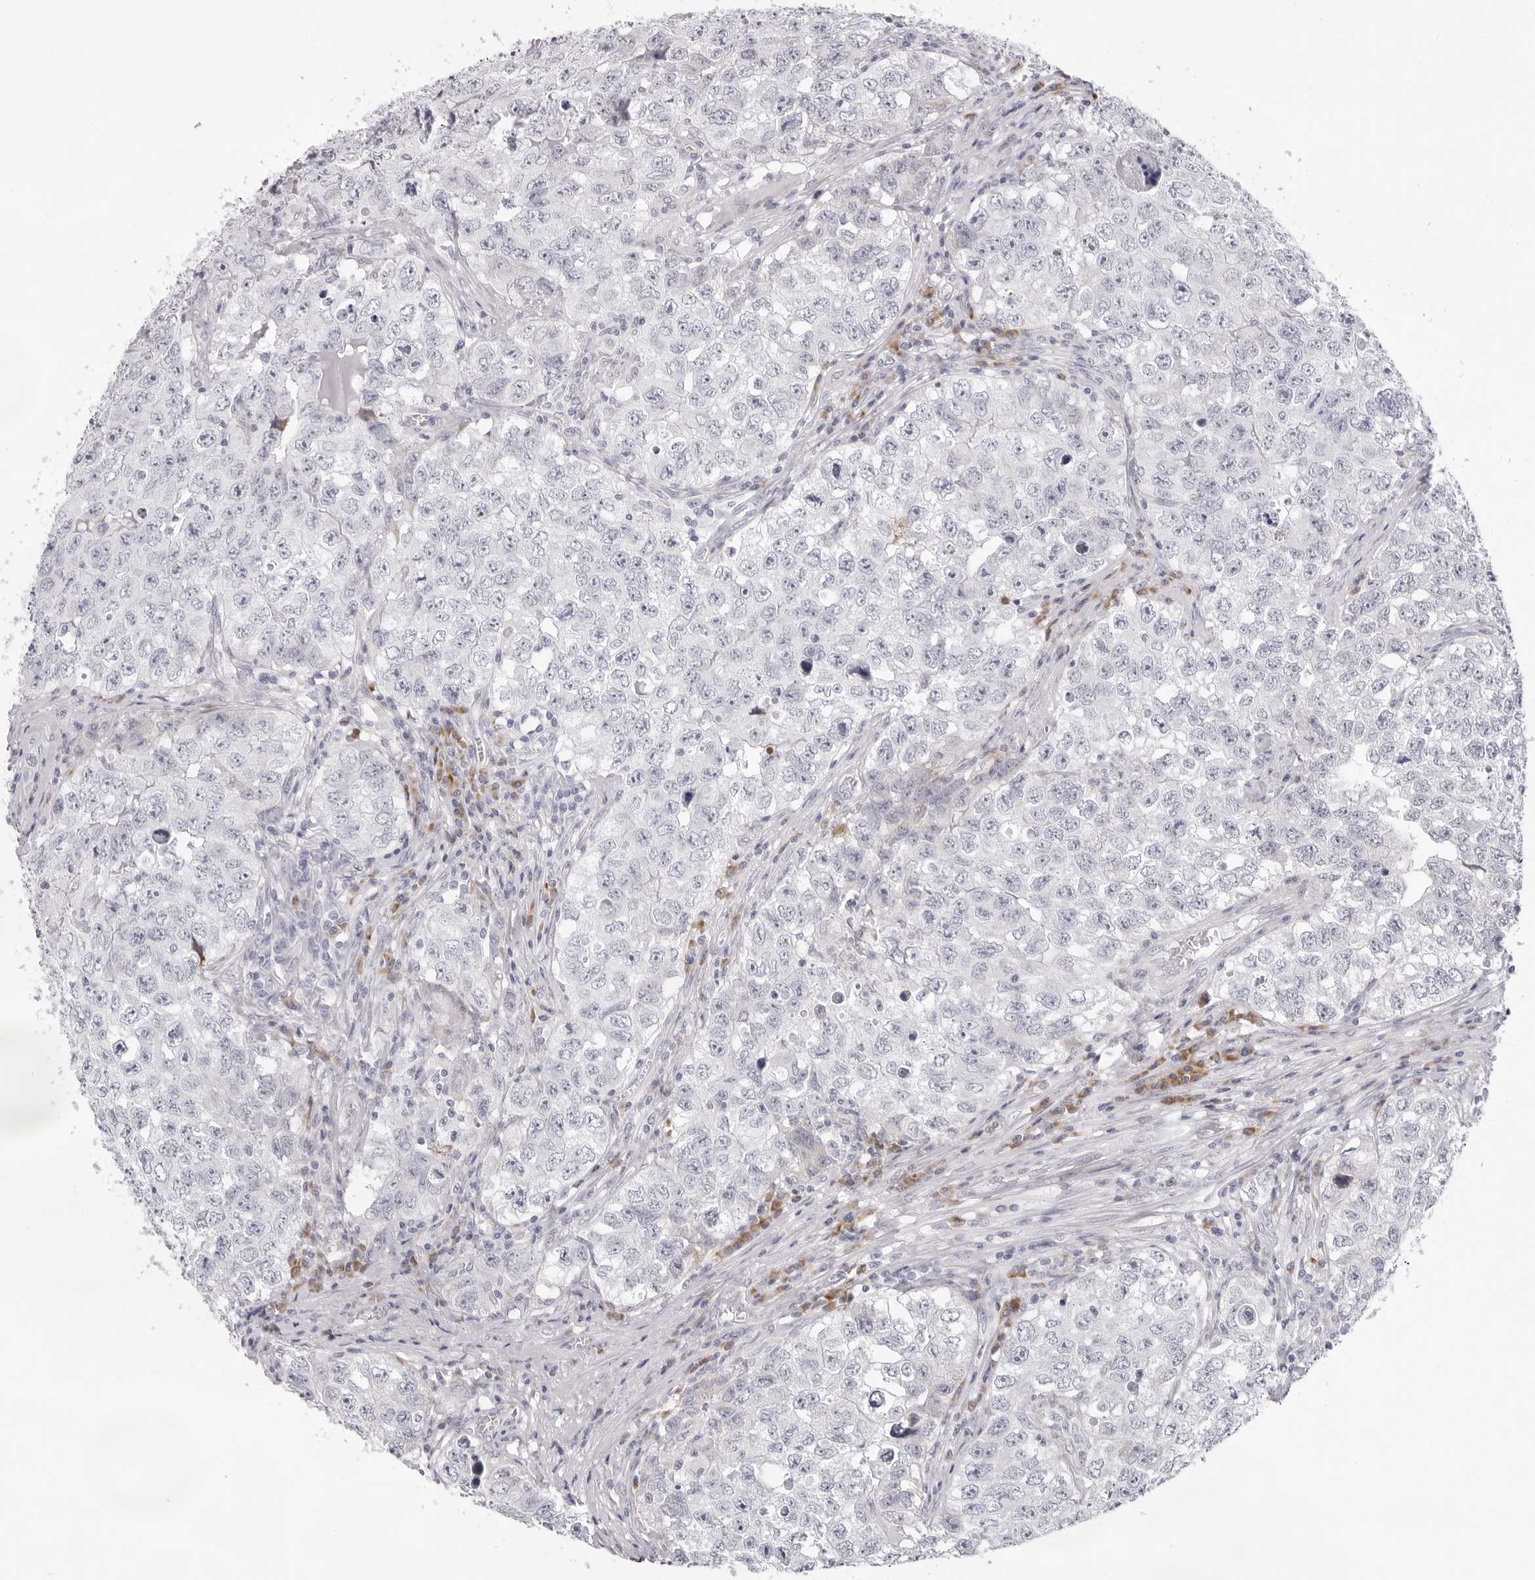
{"staining": {"intensity": "negative", "quantity": "none", "location": "none"}, "tissue": "testis cancer", "cell_type": "Tumor cells", "image_type": "cancer", "snomed": [{"axis": "morphology", "description": "Seminoma, NOS"}, {"axis": "morphology", "description": "Carcinoma, Embryonal, NOS"}, {"axis": "topography", "description": "Testis"}], "caption": "The IHC histopathology image has no significant staining in tumor cells of testis cancer tissue.", "gene": "SMIM2", "patient": {"sex": "male", "age": 43}}